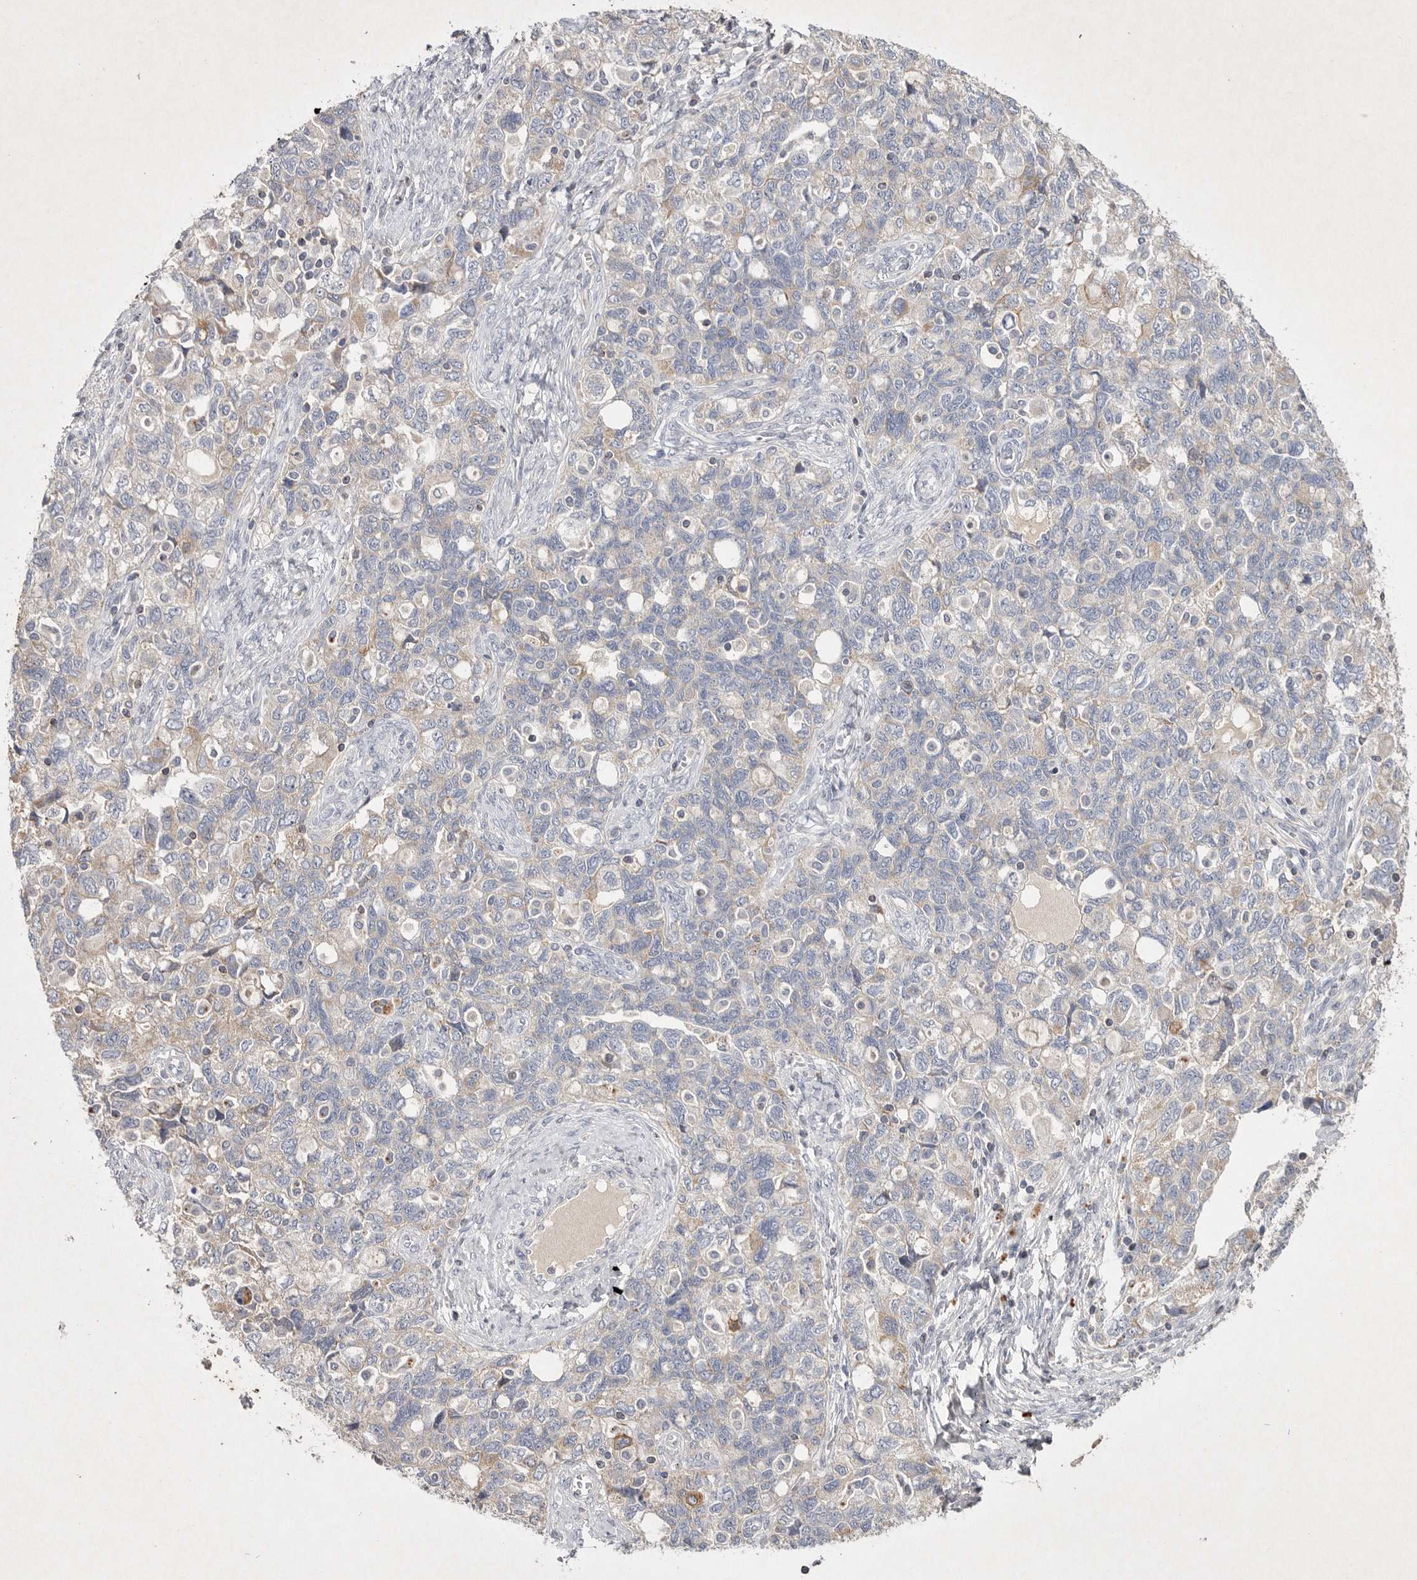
{"staining": {"intensity": "negative", "quantity": "none", "location": "none"}, "tissue": "ovarian cancer", "cell_type": "Tumor cells", "image_type": "cancer", "snomed": [{"axis": "morphology", "description": "Carcinoma, NOS"}, {"axis": "morphology", "description": "Cystadenocarcinoma, serous, NOS"}, {"axis": "topography", "description": "Ovary"}], "caption": "Protein analysis of ovarian carcinoma demonstrates no significant expression in tumor cells.", "gene": "TNFSF14", "patient": {"sex": "female", "age": 69}}